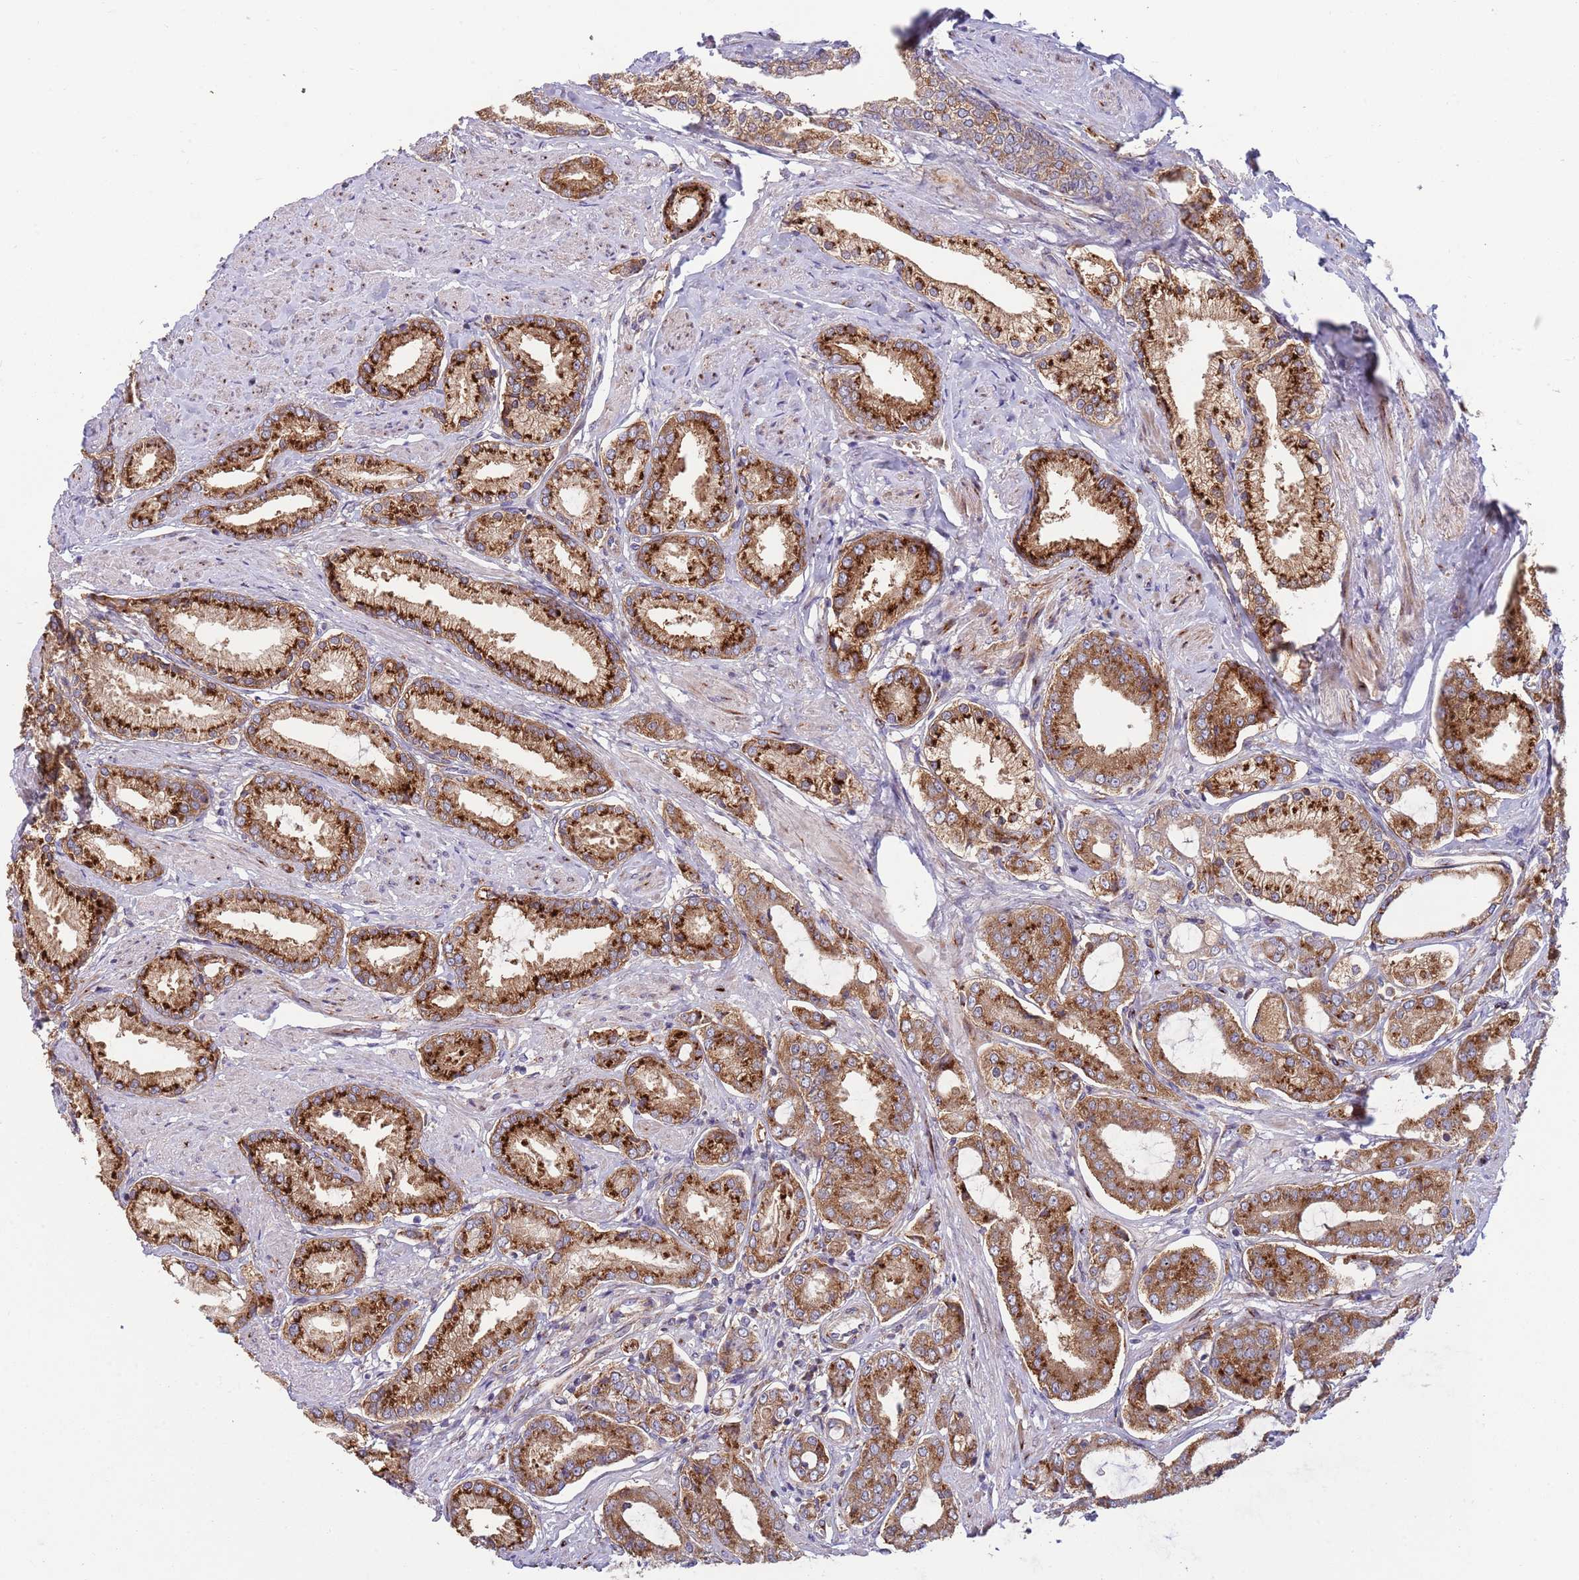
{"staining": {"intensity": "strong", "quantity": ">75%", "location": "cytoplasmic/membranous"}, "tissue": "prostate cancer", "cell_type": "Tumor cells", "image_type": "cancer", "snomed": [{"axis": "morphology", "description": "Adenocarcinoma, High grade"}, {"axis": "topography", "description": "Prostate and seminal vesicle, NOS"}], "caption": "A high-resolution micrograph shows IHC staining of prostate cancer, which demonstrates strong cytoplasmic/membranous positivity in approximately >75% of tumor cells. Ihc stains the protein of interest in brown and the nuclei are stained blue.", "gene": "BTBD7", "patient": {"sex": "male", "age": 64}}